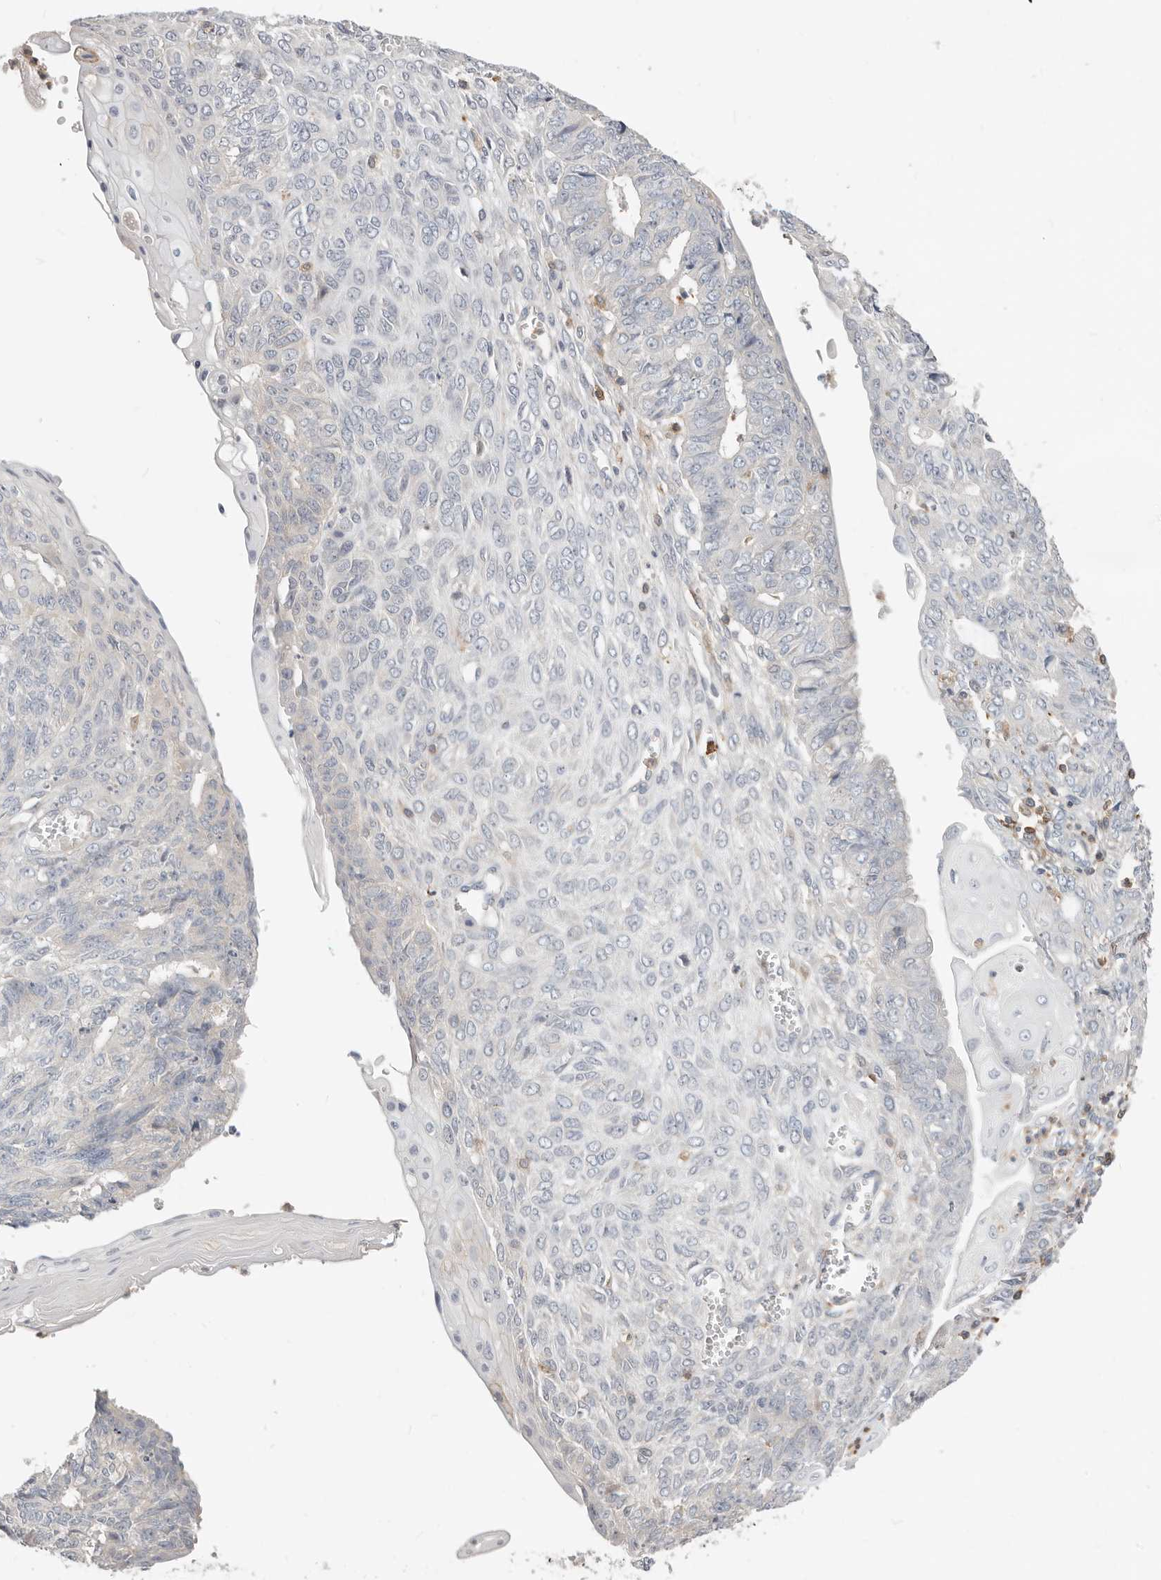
{"staining": {"intensity": "negative", "quantity": "none", "location": "none"}, "tissue": "endometrial cancer", "cell_type": "Tumor cells", "image_type": "cancer", "snomed": [{"axis": "morphology", "description": "Adenocarcinoma, NOS"}, {"axis": "topography", "description": "Endometrium"}], "caption": "Tumor cells are negative for protein expression in human endometrial cancer (adenocarcinoma).", "gene": "TMEM63B", "patient": {"sex": "female", "age": 32}}